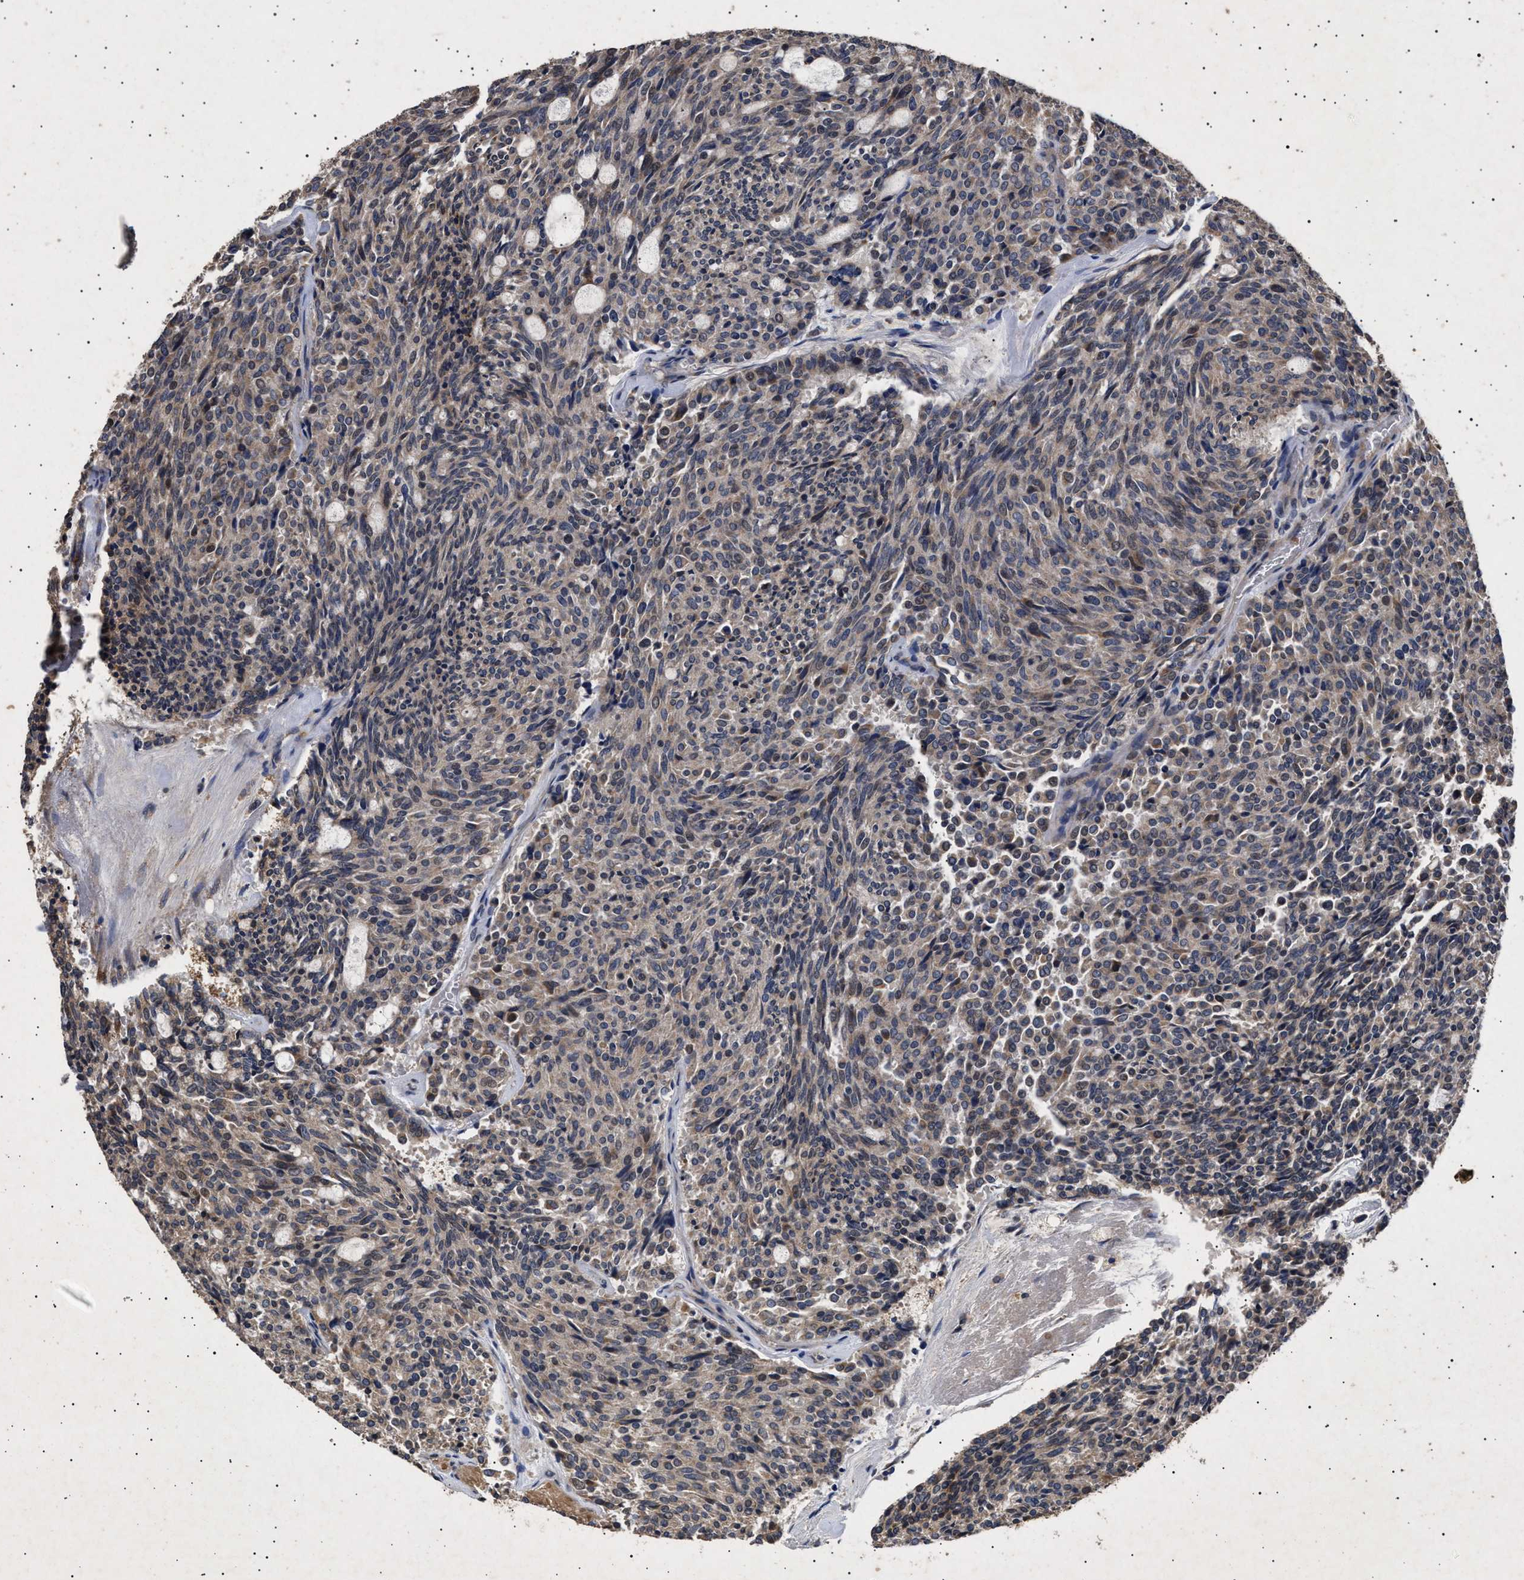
{"staining": {"intensity": "weak", "quantity": ">75%", "location": "cytoplasmic/membranous"}, "tissue": "carcinoid", "cell_type": "Tumor cells", "image_type": "cancer", "snomed": [{"axis": "morphology", "description": "Carcinoid, malignant, NOS"}, {"axis": "topography", "description": "Pancreas"}], "caption": "Protein staining of carcinoid tissue reveals weak cytoplasmic/membranous staining in about >75% of tumor cells.", "gene": "ITGB5", "patient": {"sex": "female", "age": 54}}